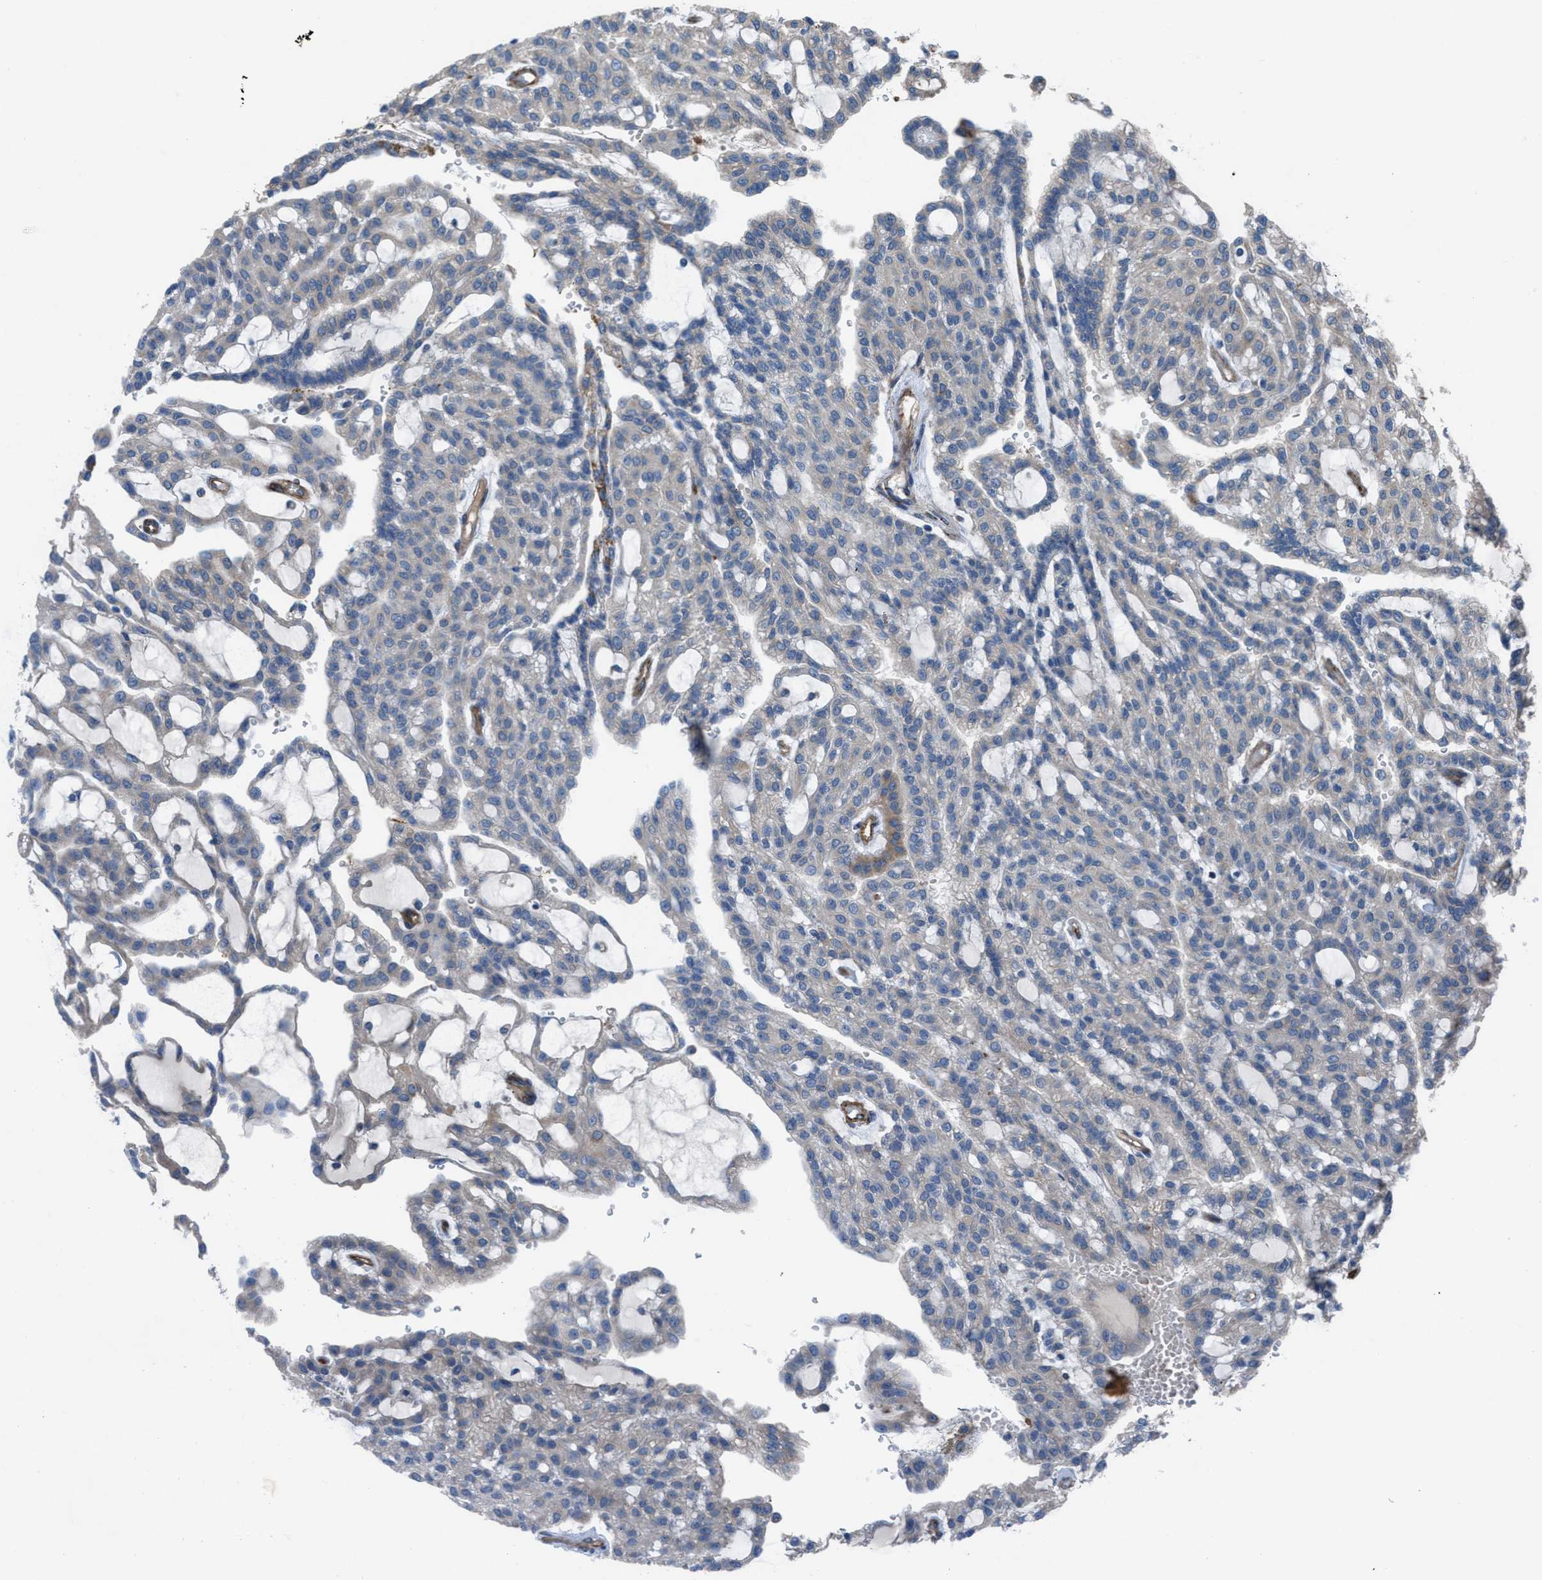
{"staining": {"intensity": "weak", "quantity": "<25%", "location": "cytoplasmic/membranous"}, "tissue": "renal cancer", "cell_type": "Tumor cells", "image_type": "cancer", "snomed": [{"axis": "morphology", "description": "Adenocarcinoma, NOS"}, {"axis": "topography", "description": "Kidney"}], "caption": "Immunohistochemistry photomicrograph of renal cancer (adenocarcinoma) stained for a protein (brown), which reveals no staining in tumor cells. (DAB immunohistochemistry, high magnification).", "gene": "SLC6A9", "patient": {"sex": "male", "age": 63}}